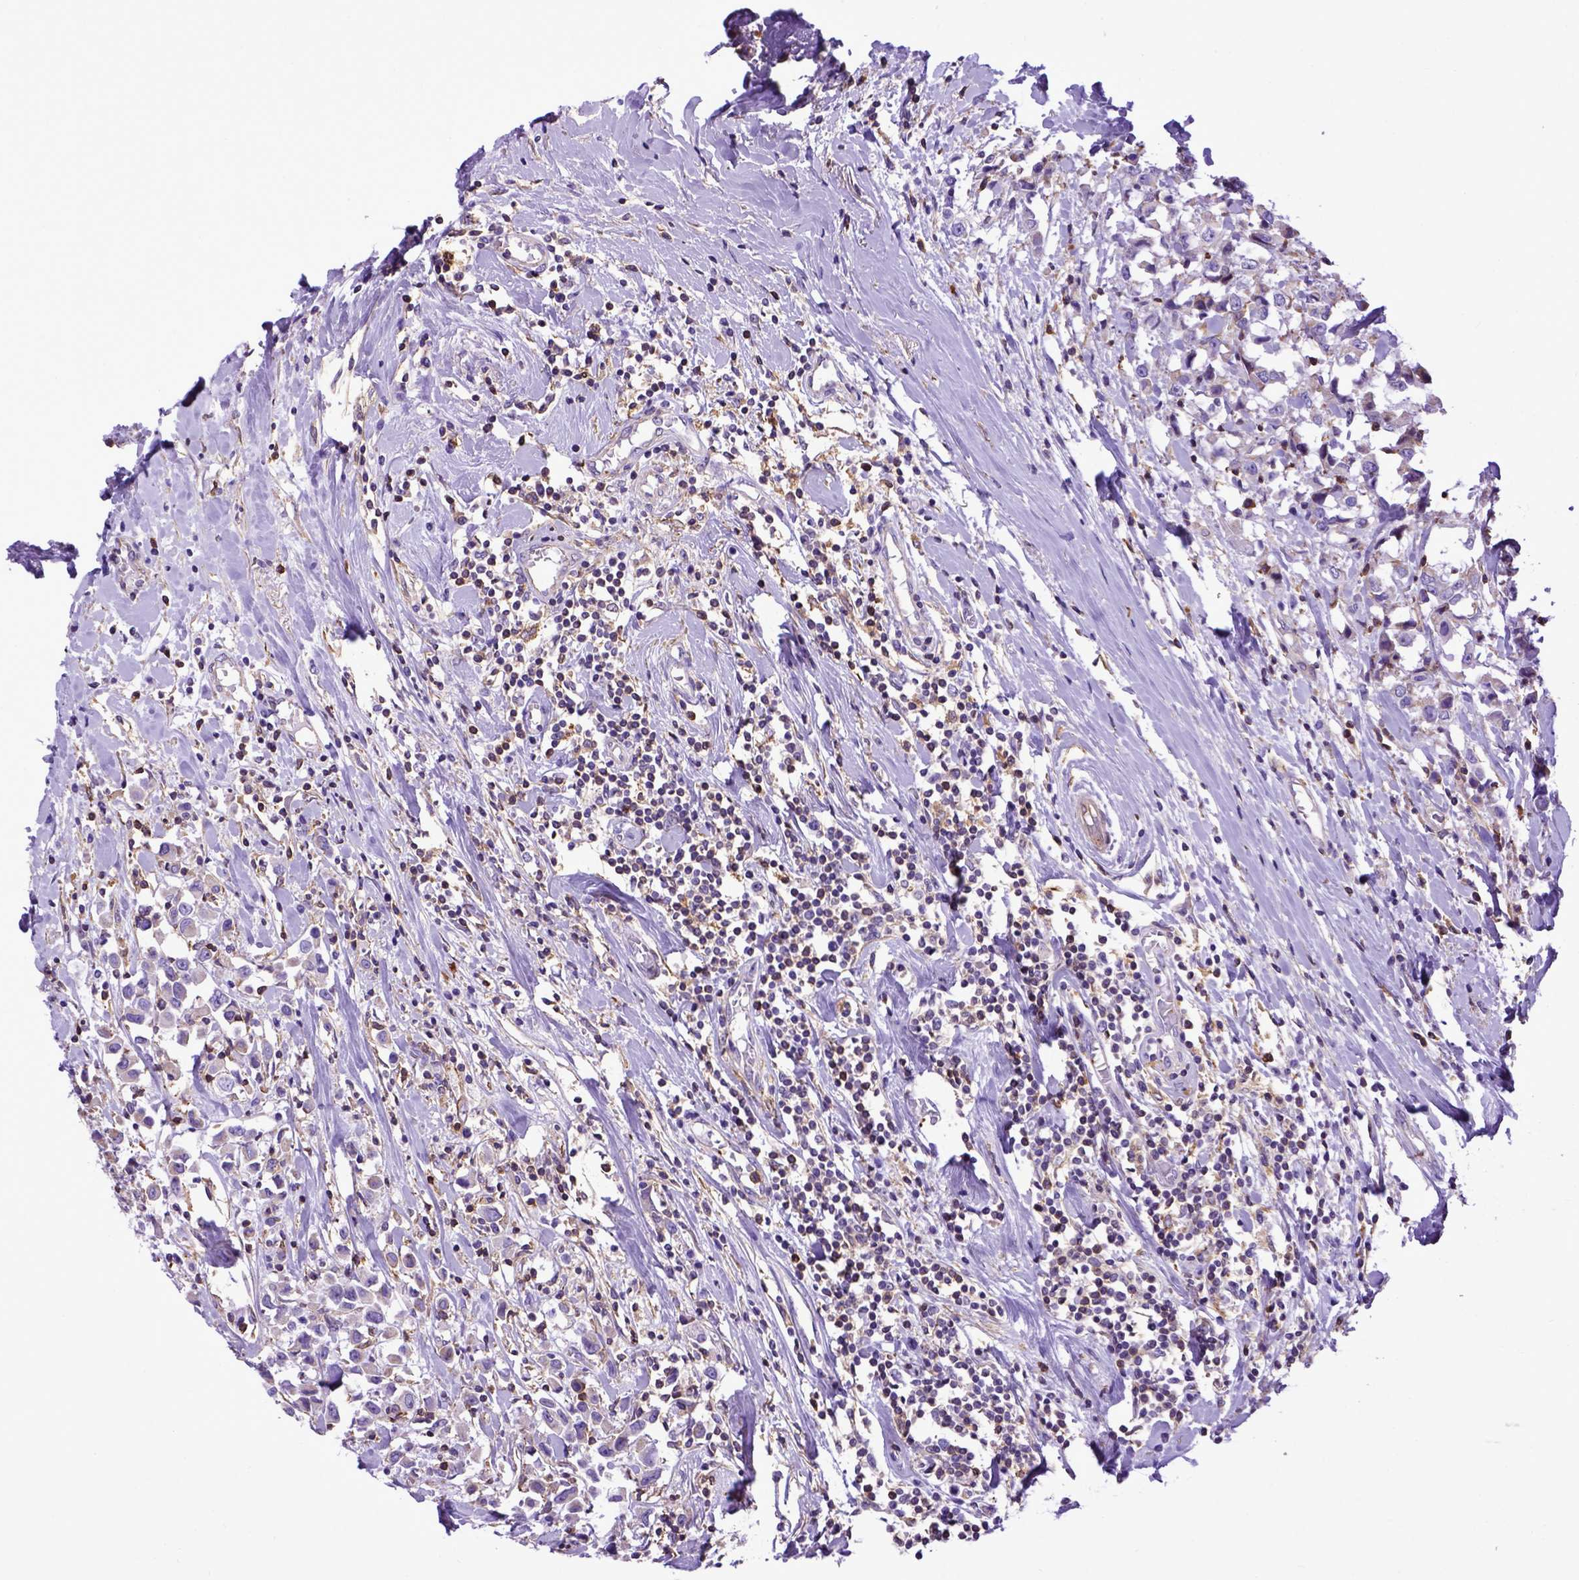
{"staining": {"intensity": "negative", "quantity": "none", "location": "none"}, "tissue": "breast cancer", "cell_type": "Tumor cells", "image_type": "cancer", "snomed": [{"axis": "morphology", "description": "Duct carcinoma"}, {"axis": "topography", "description": "Breast"}], "caption": "Immunohistochemical staining of human intraductal carcinoma (breast) demonstrates no significant expression in tumor cells.", "gene": "ASAH2", "patient": {"sex": "female", "age": 61}}